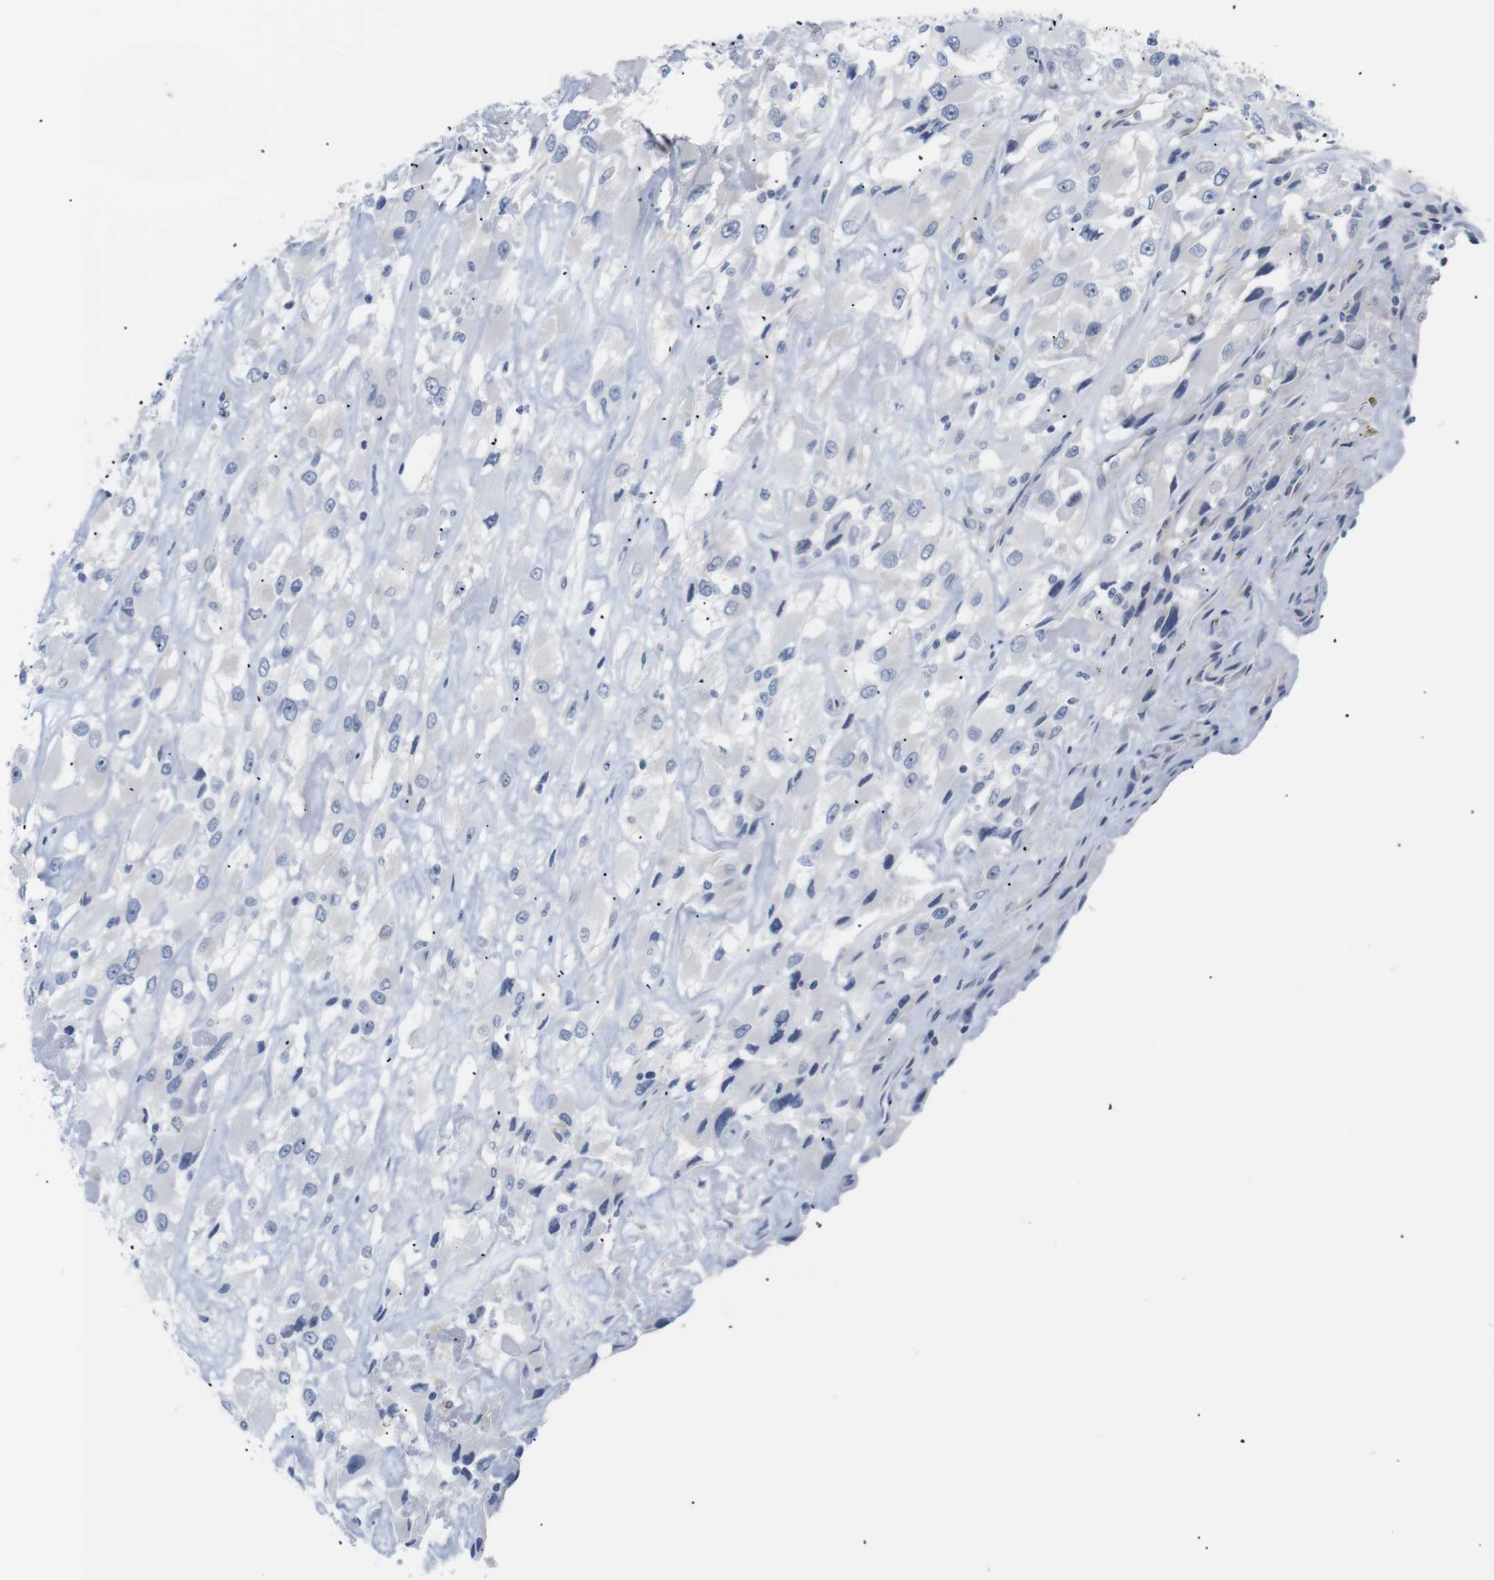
{"staining": {"intensity": "negative", "quantity": "none", "location": "none"}, "tissue": "renal cancer", "cell_type": "Tumor cells", "image_type": "cancer", "snomed": [{"axis": "morphology", "description": "Adenocarcinoma, NOS"}, {"axis": "topography", "description": "Kidney"}], "caption": "Immunohistochemistry micrograph of human renal adenocarcinoma stained for a protein (brown), which displays no positivity in tumor cells.", "gene": "STMN3", "patient": {"sex": "female", "age": 52}}